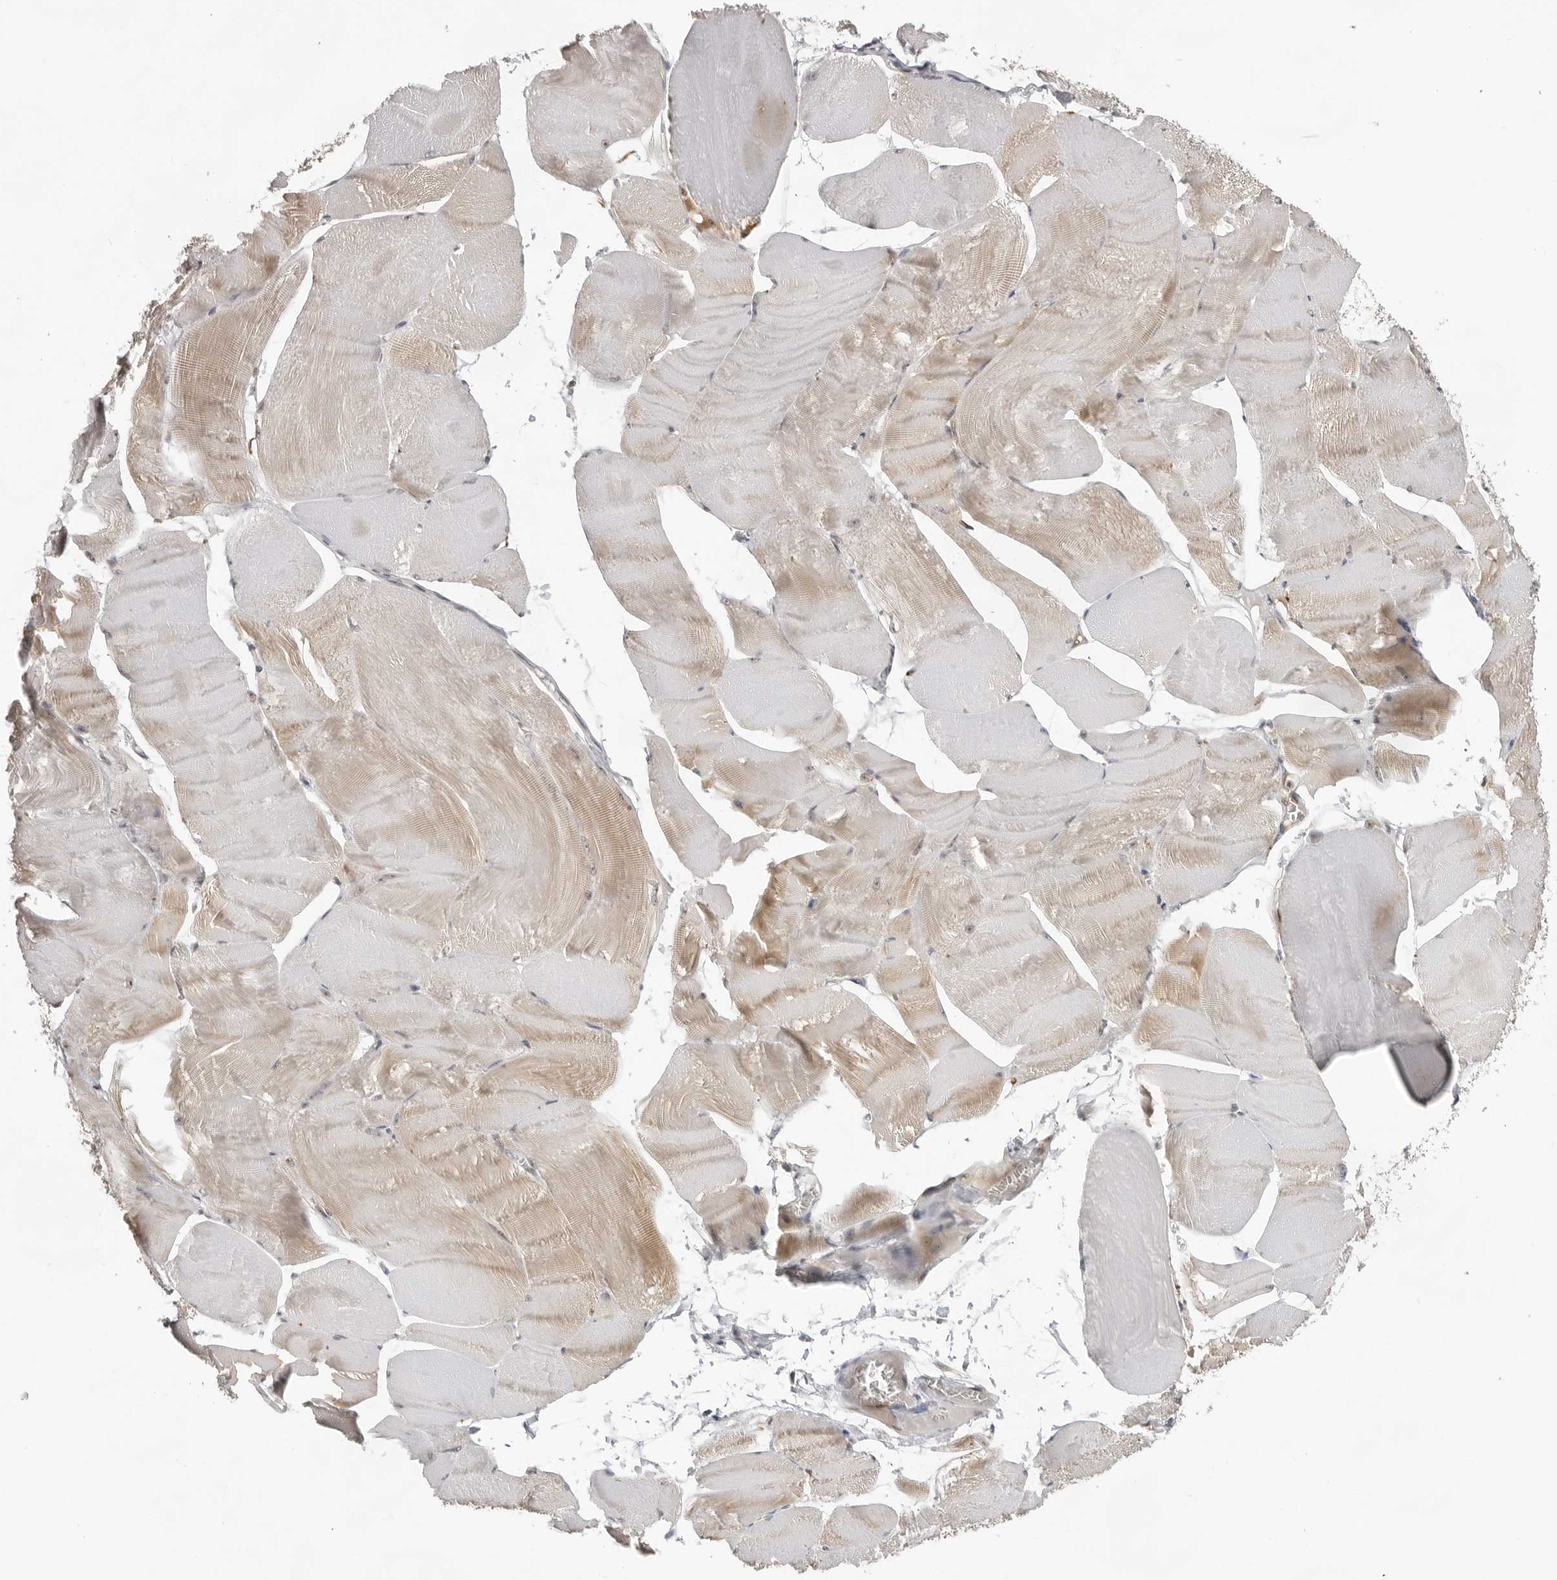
{"staining": {"intensity": "moderate", "quantity": "25%-75%", "location": "cytoplasmic/membranous,nuclear"}, "tissue": "skeletal muscle", "cell_type": "Myocytes", "image_type": "normal", "snomed": [{"axis": "morphology", "description": "Normal tissue, NOS"}, {"axis": "morphology", "description": "Basal cell carcinoma"}, {"axis": "topography", "description": "Skeletal muscle"}], "caption": "The image shows staining of unremarkable skeletal muscle, revealing moderate cytoplasmic/membranous,nuclear protein staining (brown color) within myocytes. (DAB IHC, brown staining for protein, blue staining for nuclei).", "gene": "EXOSC10", "patient": {"sex": "female", "age": 64}}